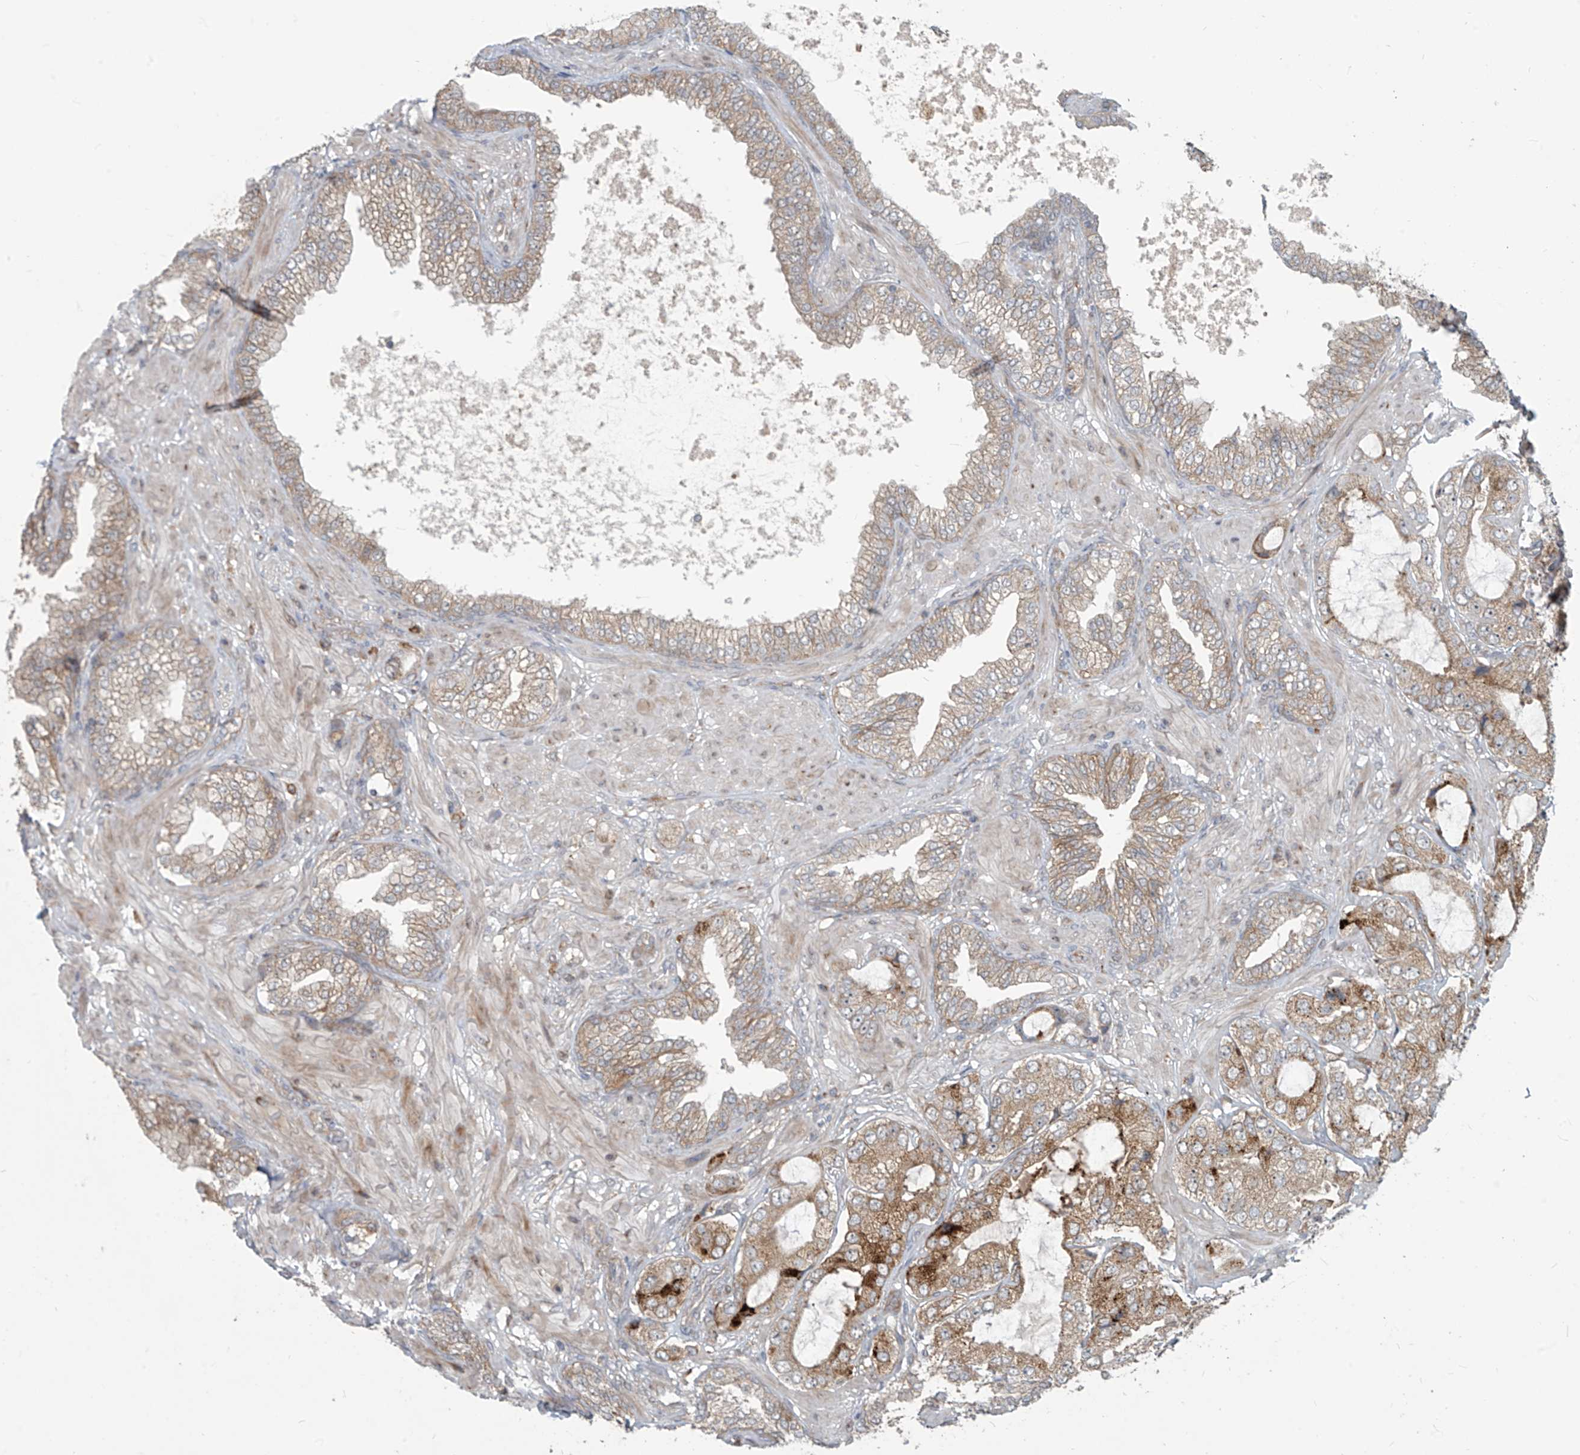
{"staining": {"intensity": "moderate", "quantity": "25%-75%", "location": "cytoplasmic/membranous"}, "tissue": "prostate cancer", "cell_type": "Tumor cells", "image_type": "cancer", "snomed": [{"axis": "morphology", "description": "Adenocarcinoma, High grade"}, {"axis": "topography", "description": "Prostate"}], "caption": "About 25%-75% of tumor cells in prostate cancer (high-grade adenocarcinoma) exhibit moderate cytoplasmic/membranous protein positivity as visualized by brown immunohistochemical staining.", "gene": "KATNIP", "patient": {"sex": "male", "age": 59}}